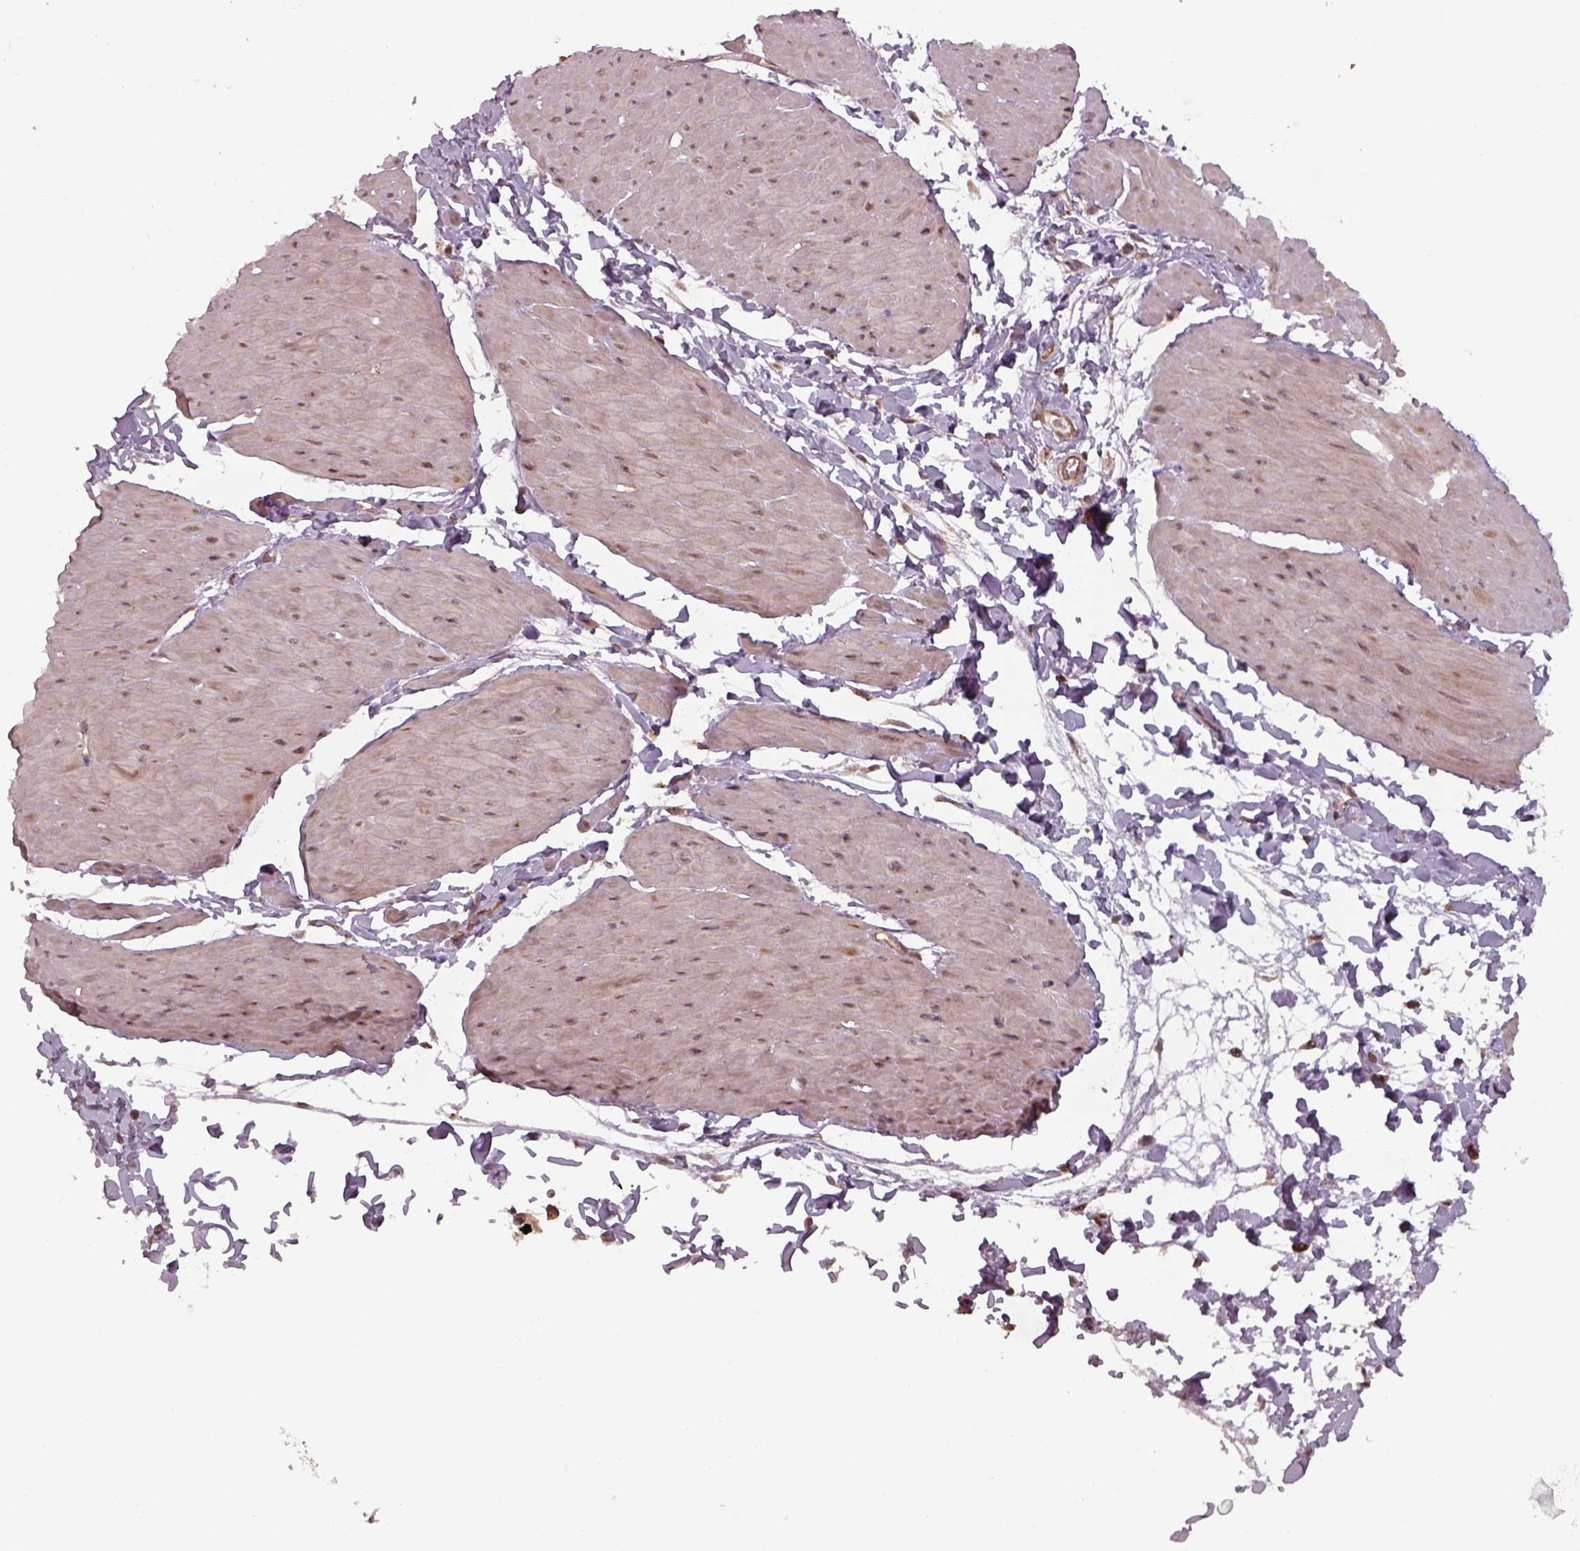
{"staining": {"intensity": "moderate", "quantity": ">75%", "location": "cytoplasmic/membranous"}, "tissue": "adipose tissue", "cell_type": "Adipocytes", "image_type": "normal", "snomed": [{"axis": "morphology", "description": "Normal tissue, NOS"}, {"axis": "topography", "description": "Smooth muscle"}, {"axis": "topography", "description": "Peripheral nerve tissue"}], "caption": "An immunohistochemistry (IHC) histopathology image of unremarkable tissue is shown. Protein staining in brown highlights moderate cytoplasmic/membranous positivity in adipose tissue within adipocytes.", "gene": "CHMP3", "patient": {"sex": "male", "age": 58}}